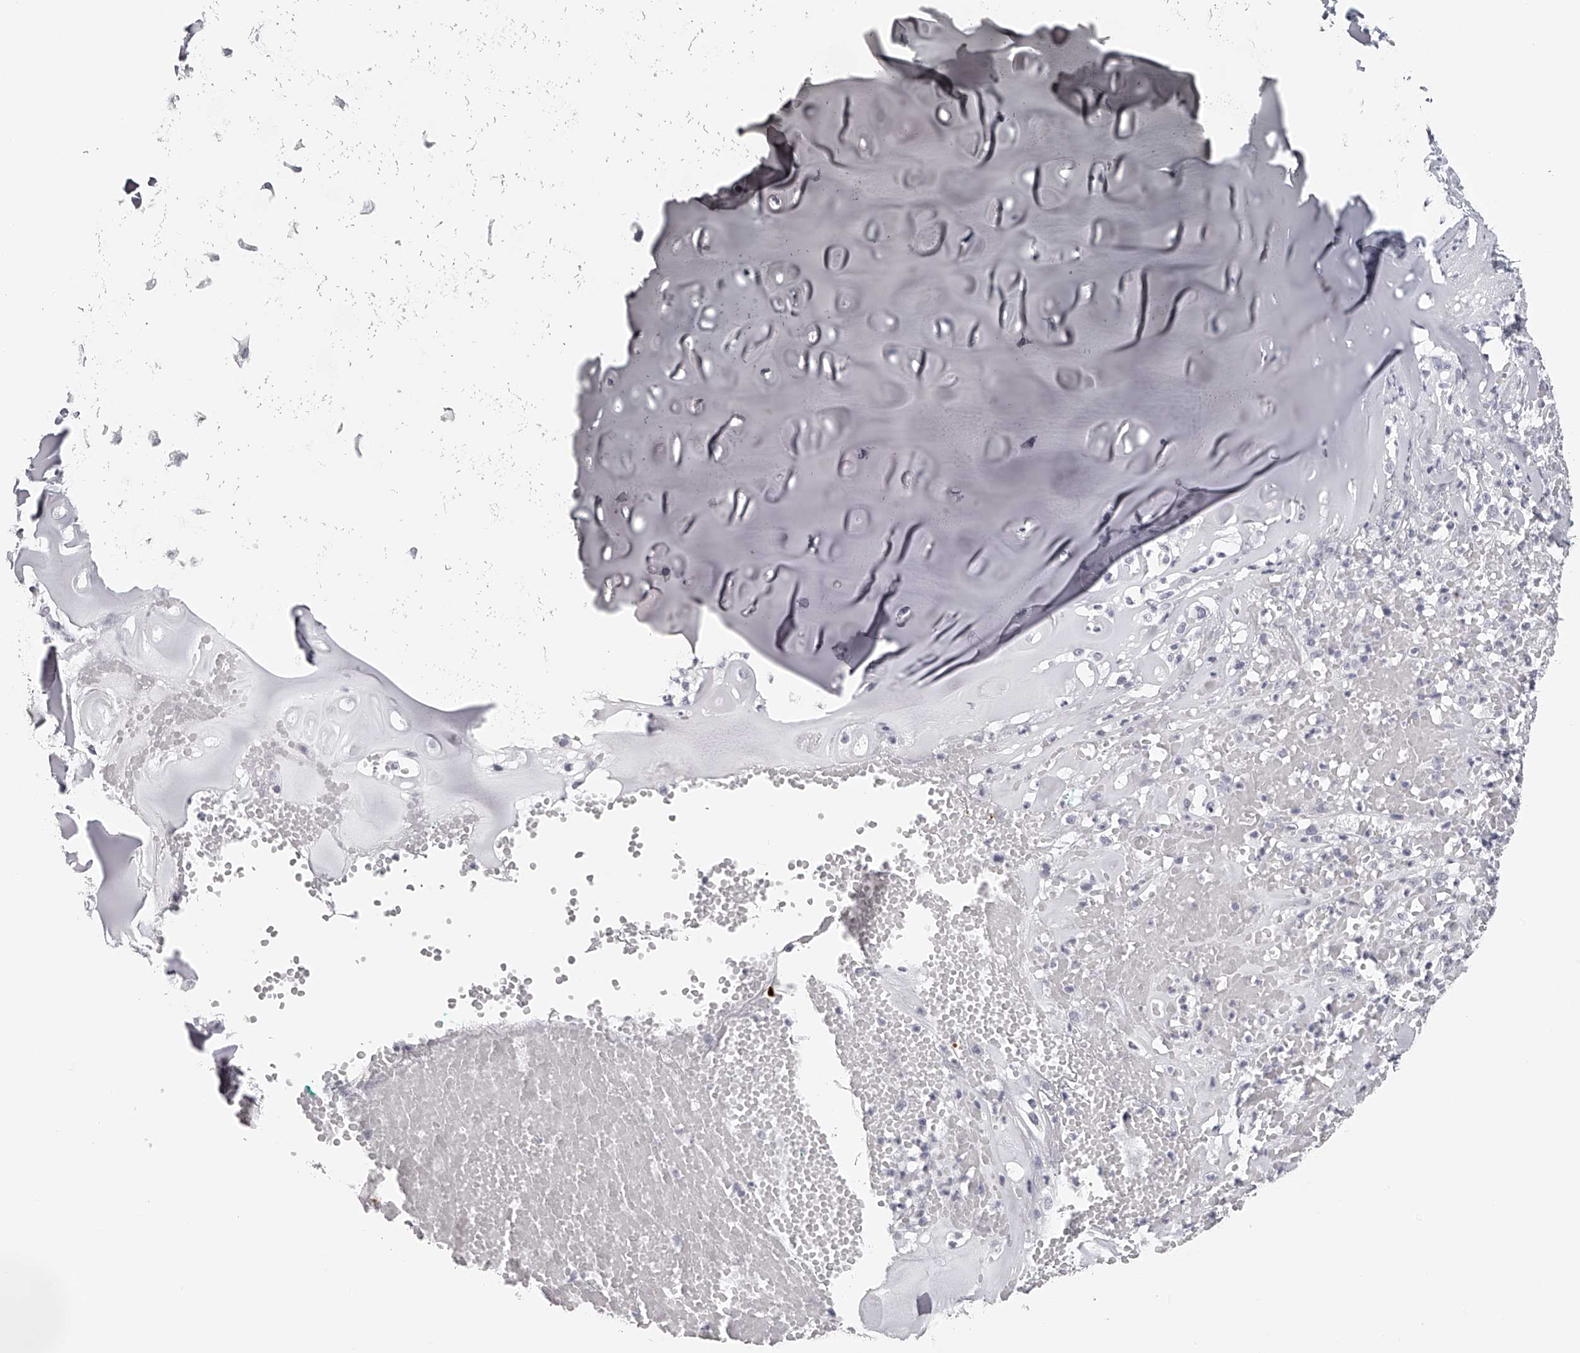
{"staining": {"intensity": "negative", "quantity": "none", "location": "none"}, "tissue": "adipose tissue", "cell_type": "Adipocytes", "image_type": "normal", "snomed": [{"axis": "morphology", "description": "Normal tissue, NOS"}, {"axis": "morphology", "description": "Basal cell carcinoma"}, {"axis": "topography", "description": "Cartilage tissue"}, {"axis": "topography", "description": "Nasopharynx"}, {"axis": "topography", "description": "Oral tissue"}], "caption": "Immunohistochemistry (IHC) of unremarkable human adipose tissue displays no staining in adipocytes. The staining was performed using DAB to visualize the protein expression in brown, while the nuclei were stained in blue with hematoxylin (Magnification: 20x).", "gene": "SEC11C", "patient": {"sex": "female", "age": 77}}